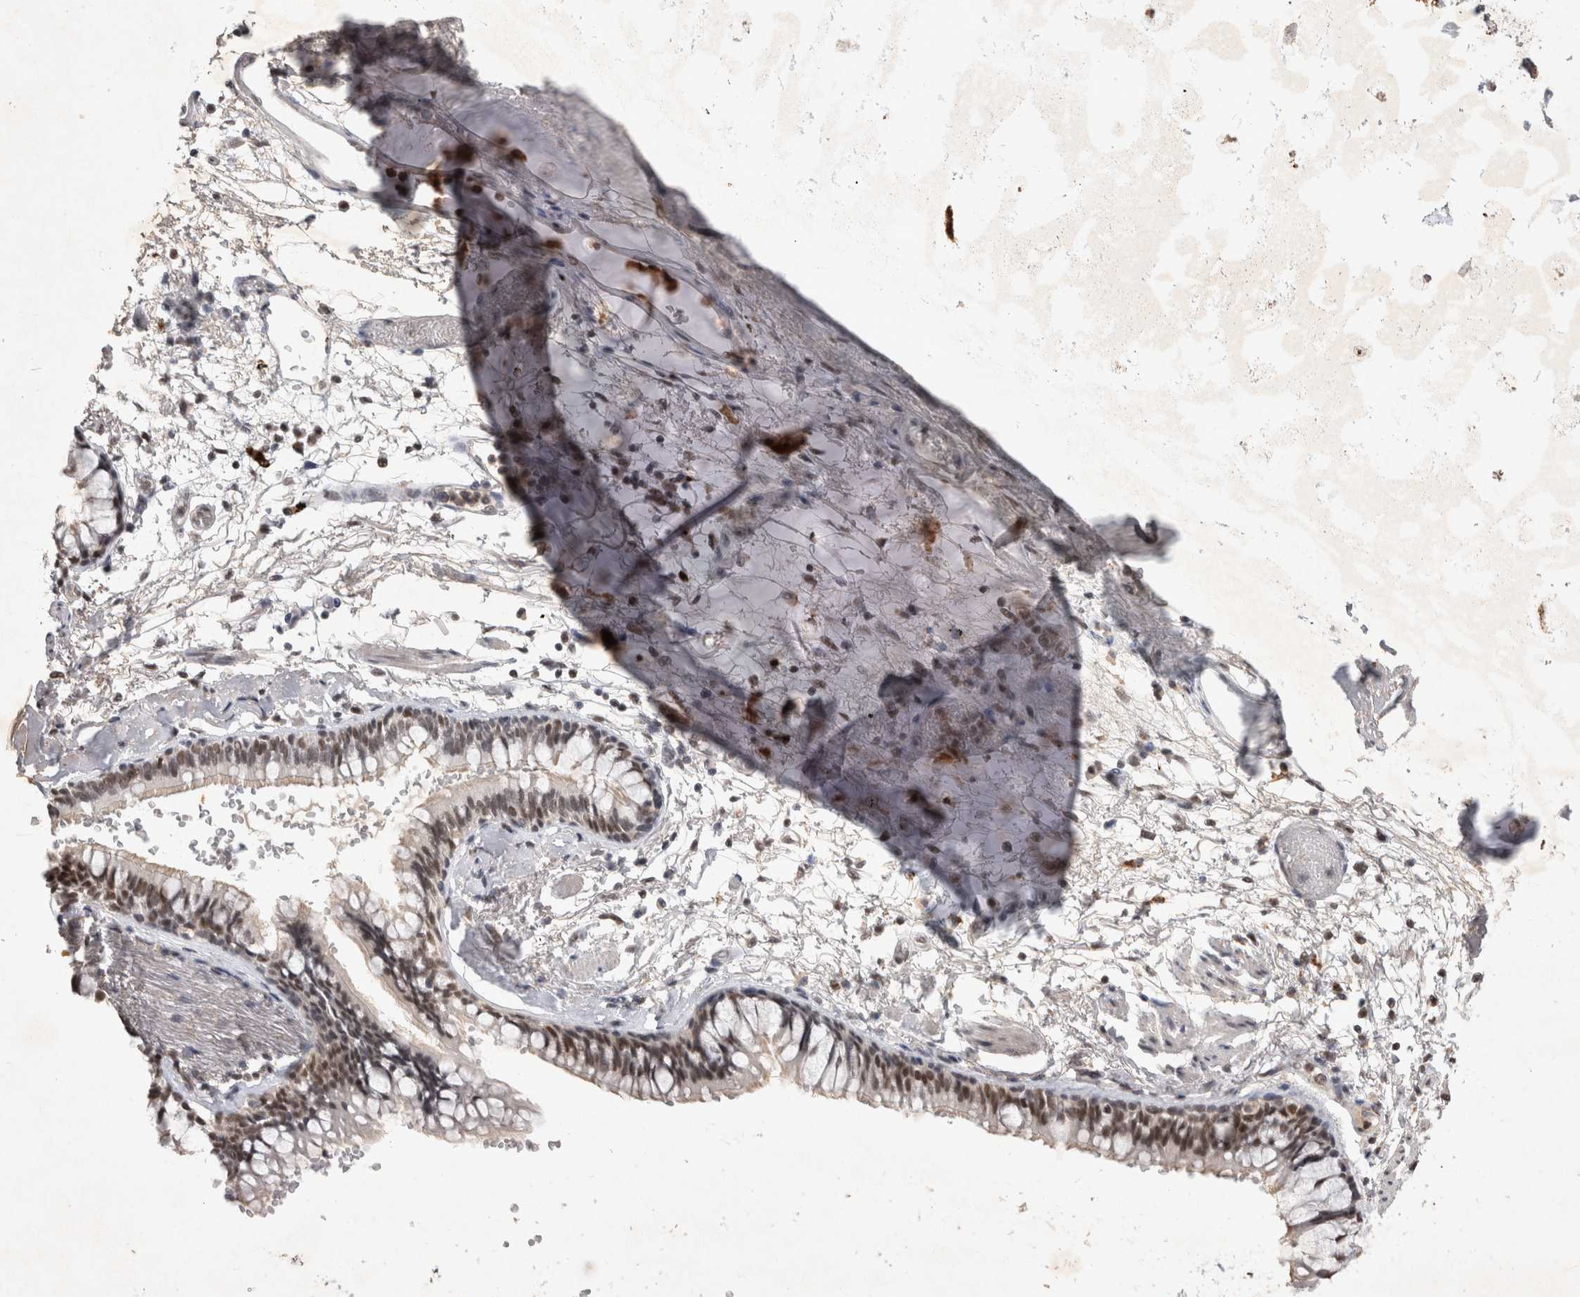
{"staining": {"intensity": "negative", "quantity": "none", "location": "none"}, "tissue": "adipose tissue", "cell_type": "Adipocytes", "image_type": "normal", "snomed": [{"axis": "morphology", "description": "Normal tissue, NOS"}, {"axis": "topography", "description": "Cartilage tissue"}, {"axis": "topography", "description": "Bronchus"}], "caption": "Immunohistochemistry (IHC) of benign human adipose tissue exhibits no staining in adipocytes.", "gene": "XRCC5", "patient": {"sex": "female", "age": 73}}